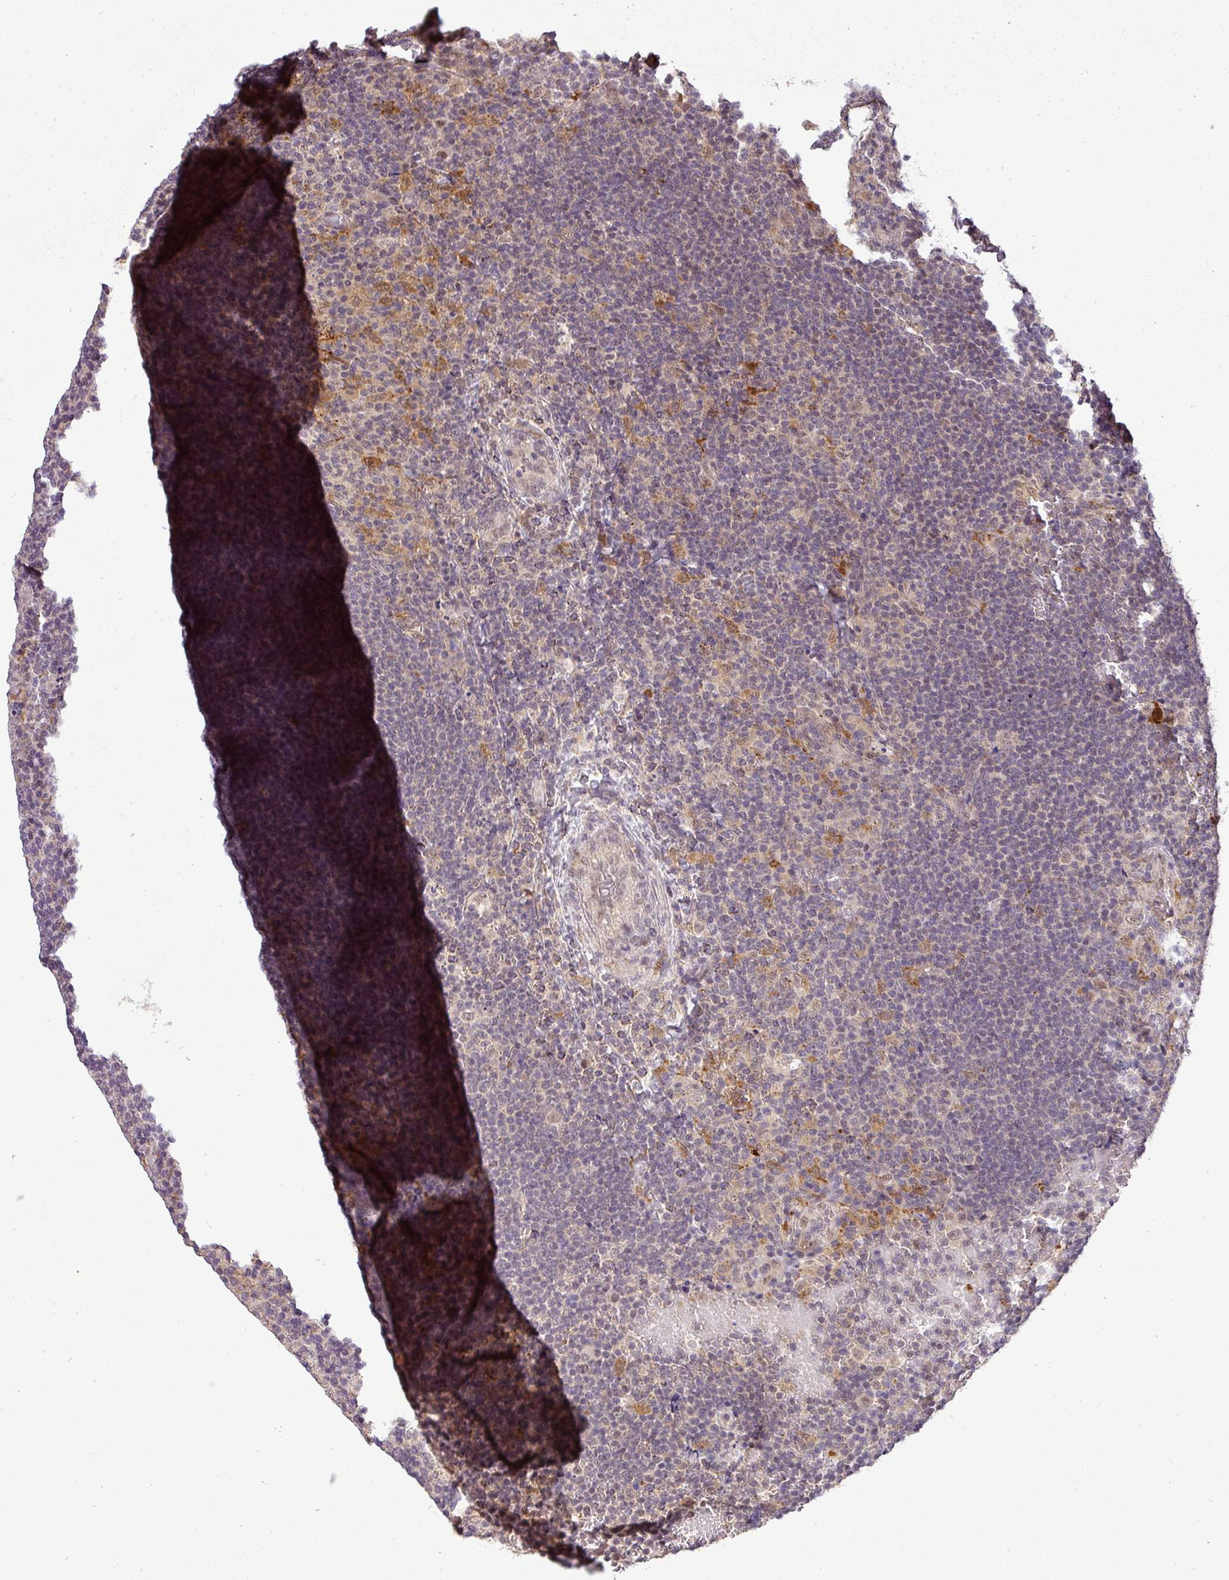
{"staining": {"intensity": "moderate", "quantity": "25%-75%", "location": "cytoplasmic/membranous"}, "tissue": "lymphoma", "cell_type": "Tumor cells", "image_type": "cancer", "snomed": [{"axis": "morphology", "description": "Hodgkin's disease, NOS"}, {"axis": "topography", "description": "Lymph node"}], "caption": "IHC of human lymphoma reveals medium levels of moderate cytoplasmic/membranous positivity in about 25%-75% of tumor cells.", "gene": "MFHAS1", "patient": {"sex": "female", "age": 57}}